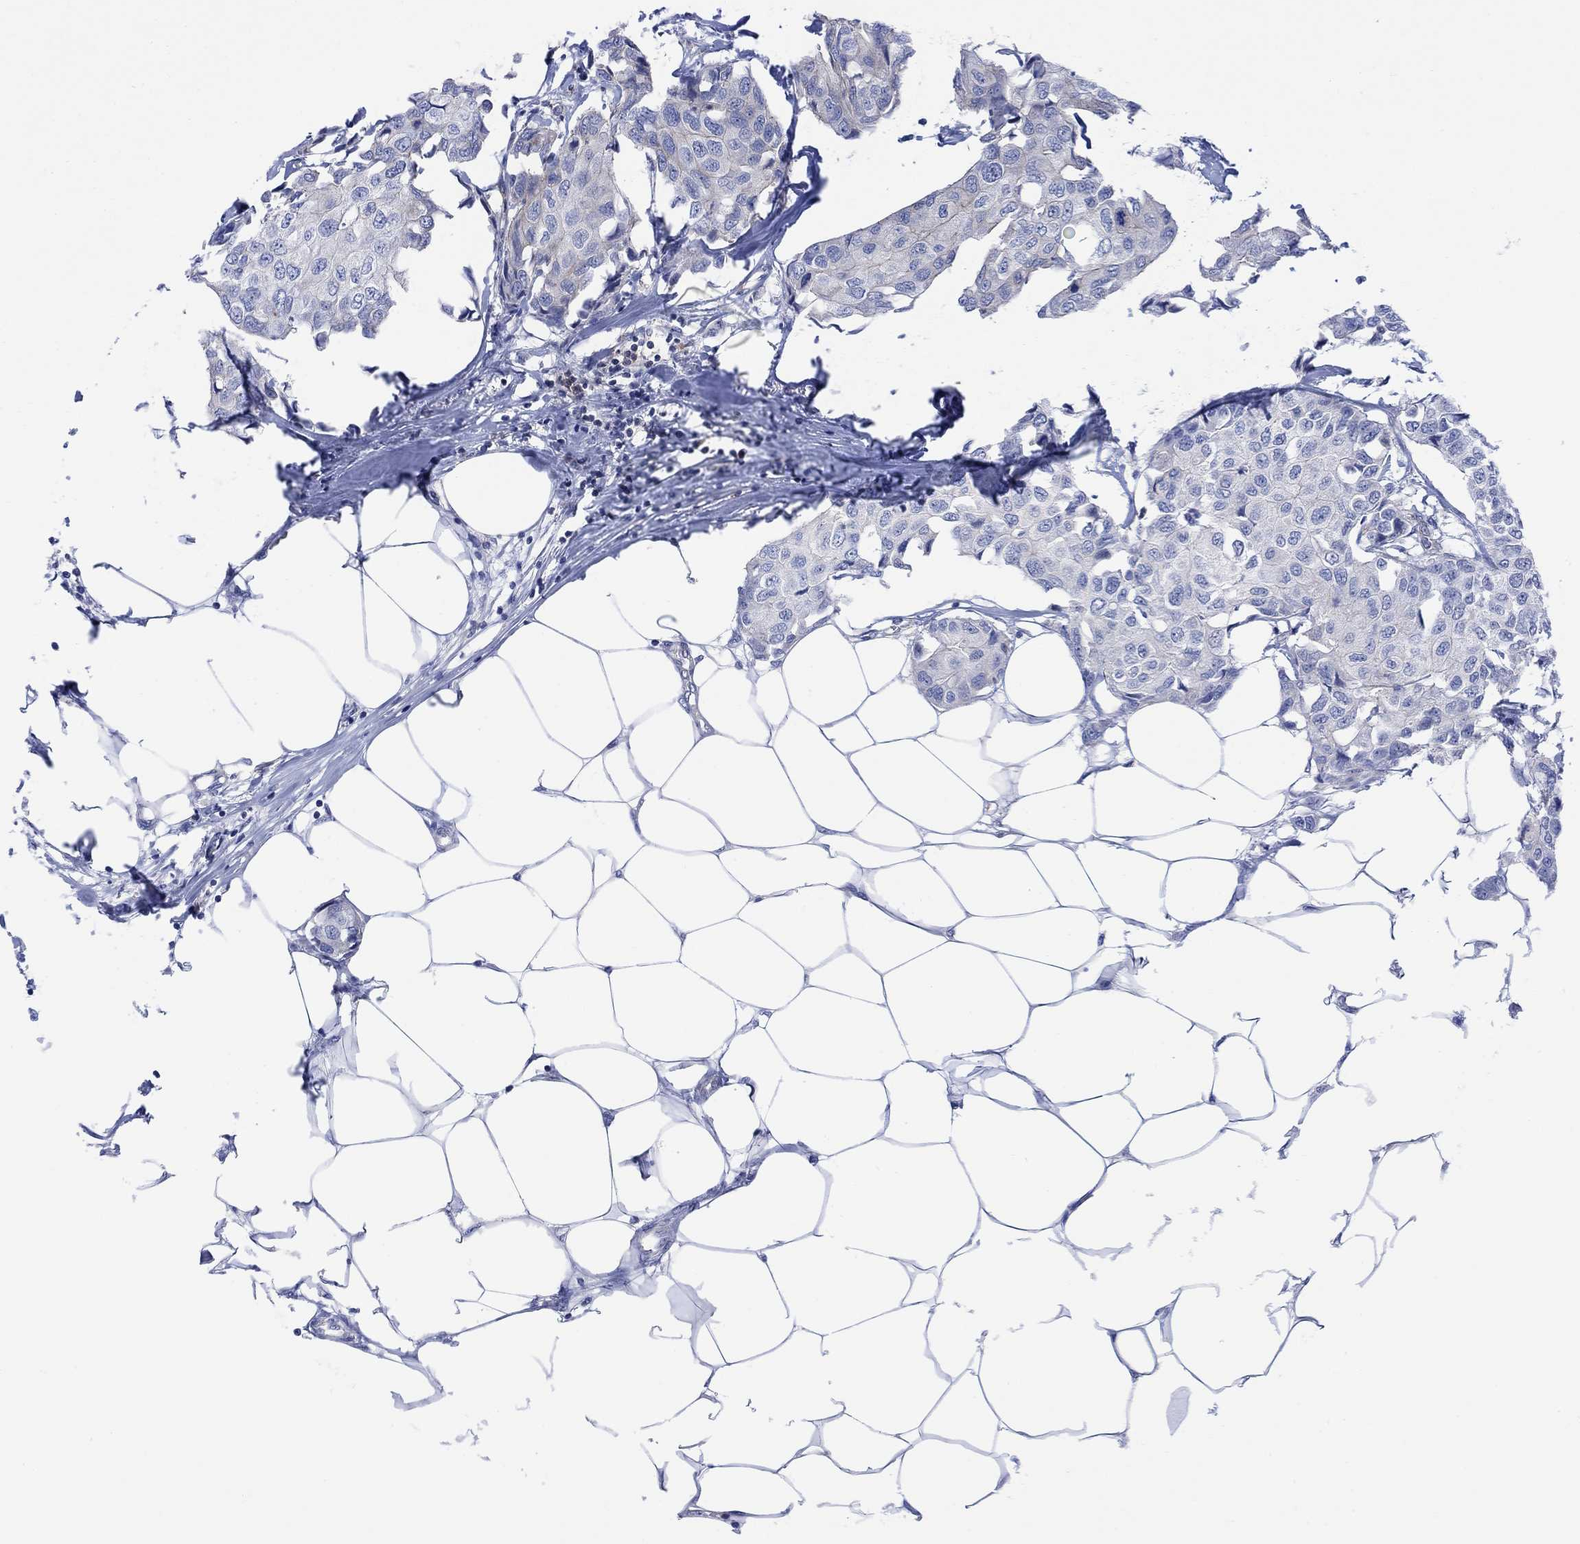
{"staining": {"intensity": "negative", "quantity": "none", "location": "none"}, "tissue": "breast cancer", "cell_type": "Tumor cells", "image_type": "cancer", "snomed": [{"axis": "morphology", "description": "Duct carcinoma"}, {"axis": "topography", "description": "Breast"}], "caption": "This is an IHC histopathology image of human breast cancer. There is no expression in tumor cells.", "gene": "GBP5", "patient": {"sex": "female", "age": 80}}